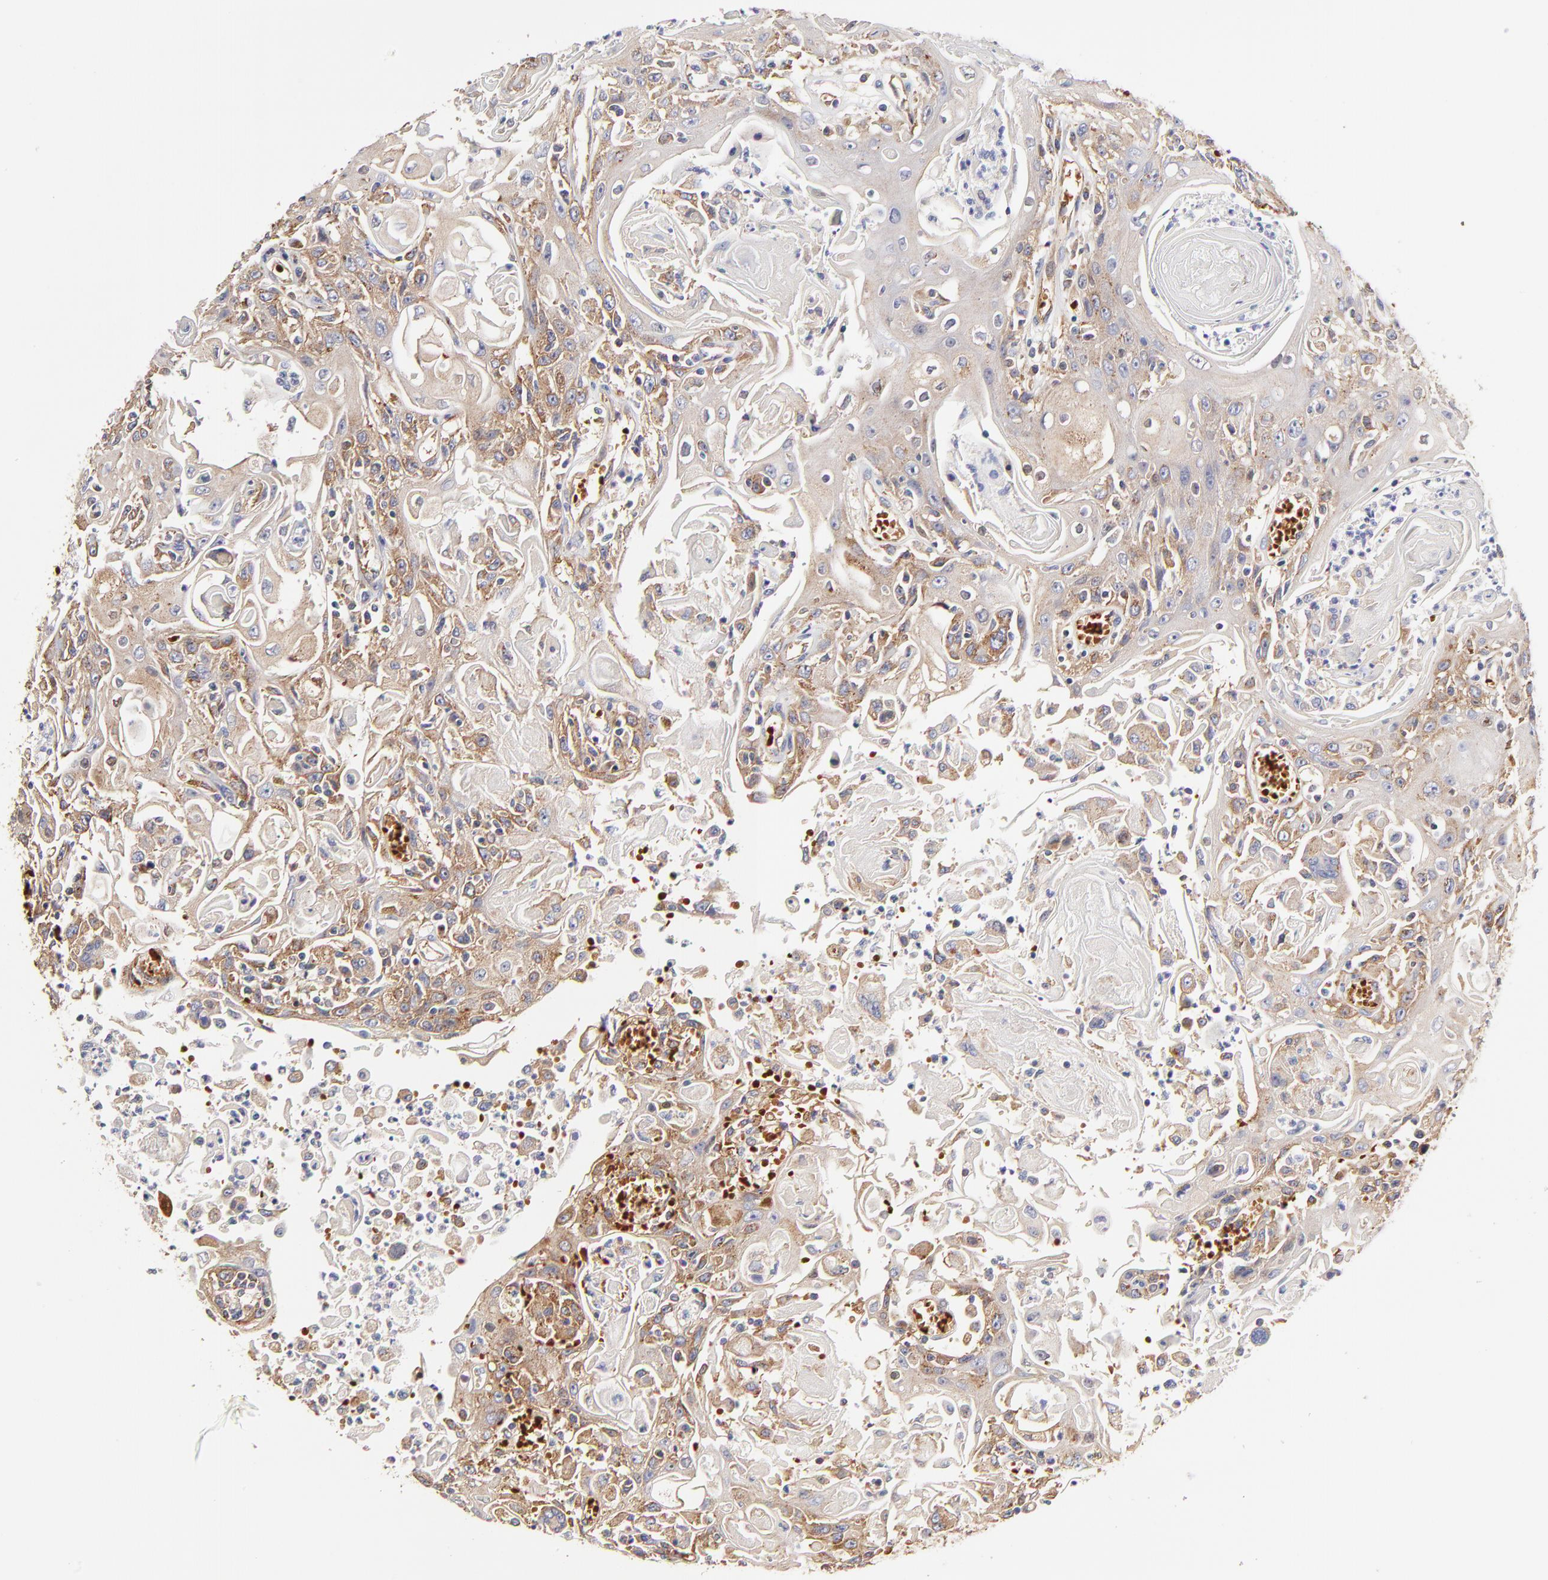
{"staining": {"intensity": "moderate", "quantity": ">75%", "location": "cytoplasmic/membranous"}, "tissue": "head and neck cancer", "cell_type": "Tumor cells", "image_type": "cancer", "snomed": [{"axis": "morphology", "description": "Squamous cell carcinoma, NOS"}, {"axis": "topography", "description": "Oral tissue"}, {"axis": "topography", "description": "Head-Neck"}], "caption": "High-magnification brightfield microscopy of head and neck cancer stained with DAB (brown) and counterstained with hematoxylin (blue). tumor cells exhibit moderate cytoplasmic/membranous staining is seen in approximately>75% of cells.", "gene": "CD2AP", "patient": {"sex": "female", "age": 76}}